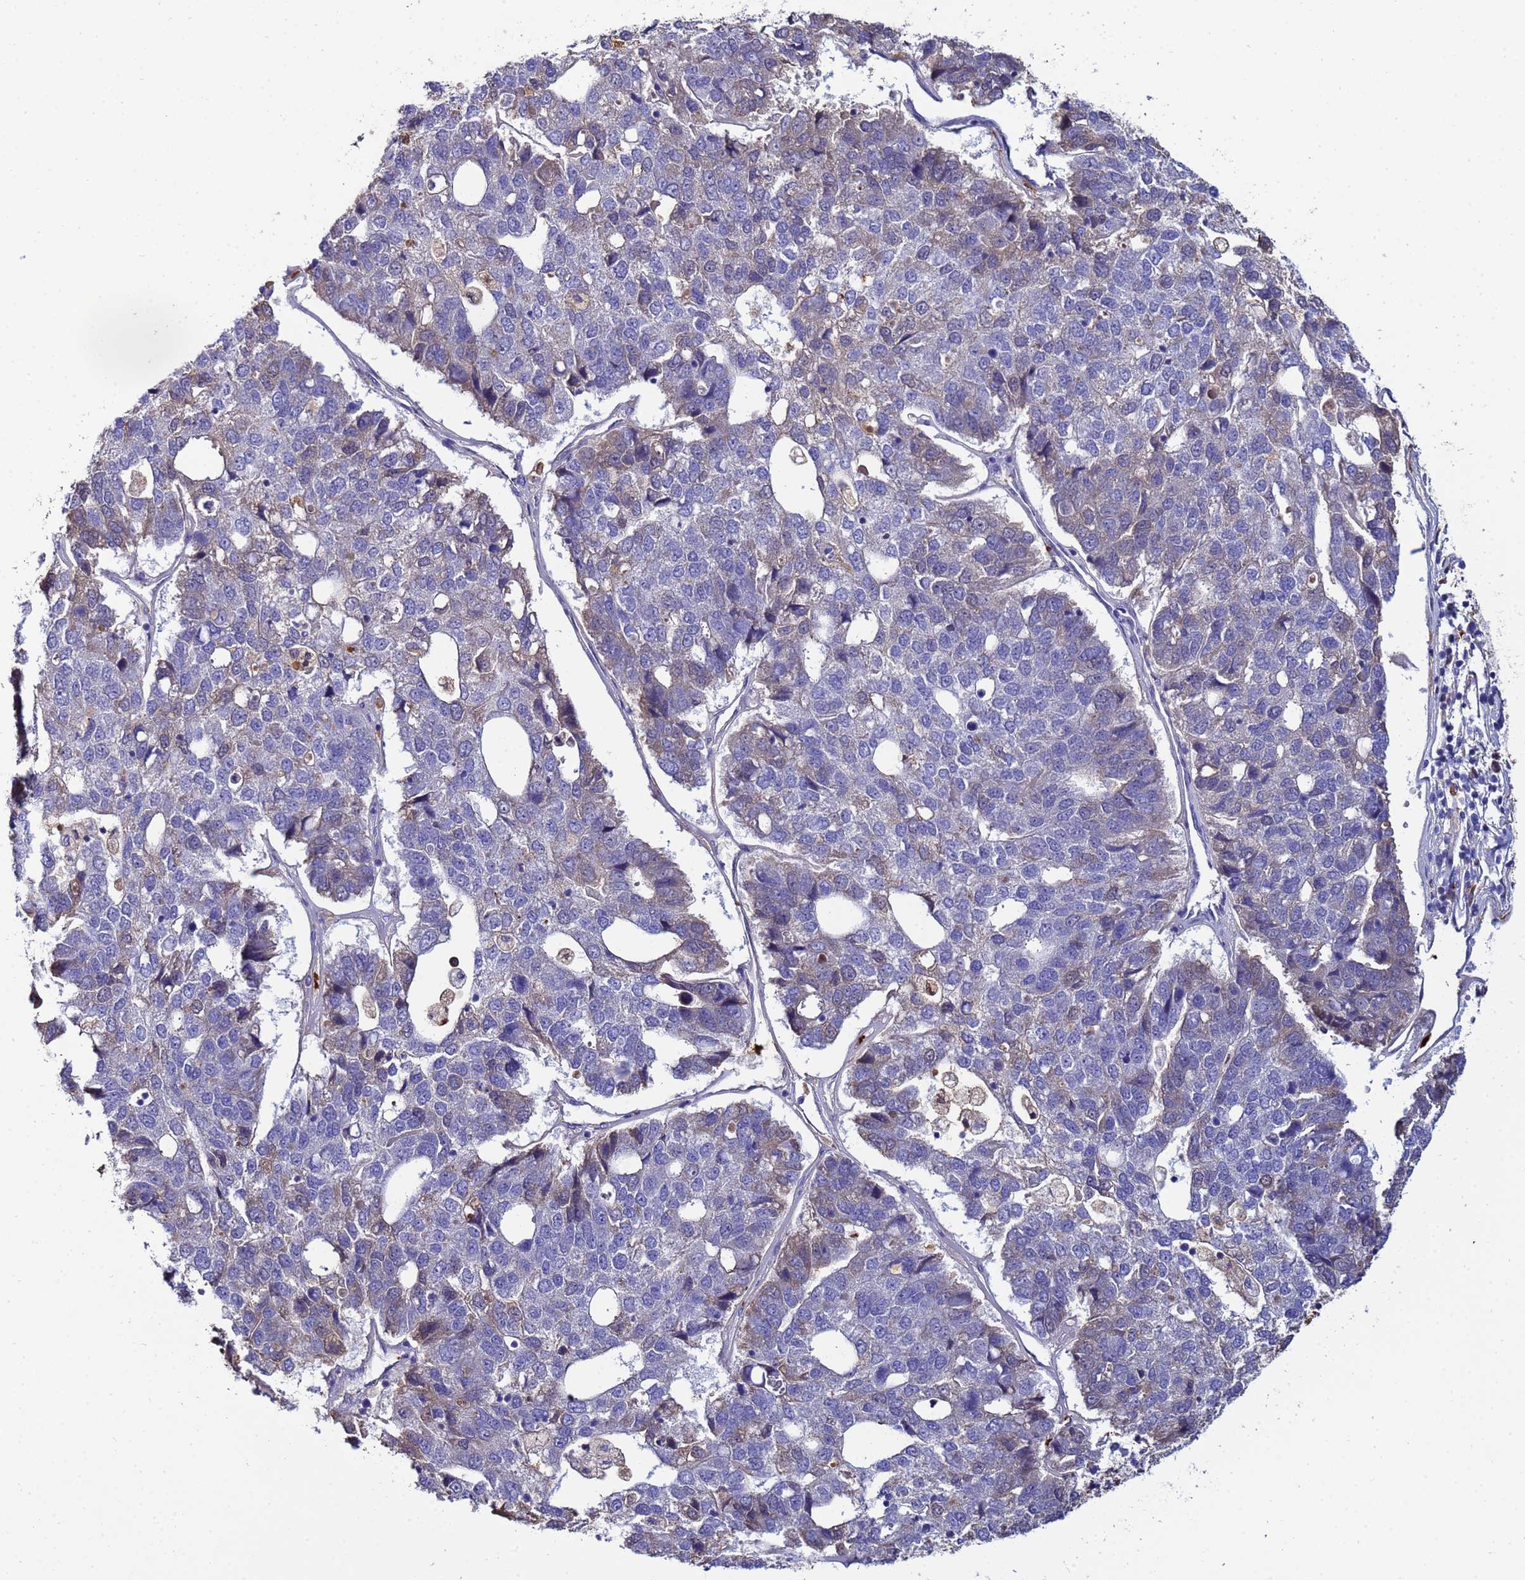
{"staining": {"intensity": "weak", "quantity": "<25%", "location": "cytoplasmic/membranous"}, "tissue": "pancreatic cancer", "cell_type": "Tumor cells", "image_type": "cancer", "snomed": [{"axis": "morphology", "description": "Adenocarcinoma, NOS"}, {"axis": "topography", "description": "Pancreas"}], "caption": "Image shows no protein staining in tumor cells of pancreatic cancer (adenocarcinoma) tissue.", "gene": "TUBAL3", "patient": {"sex": "female", "age": 61}}